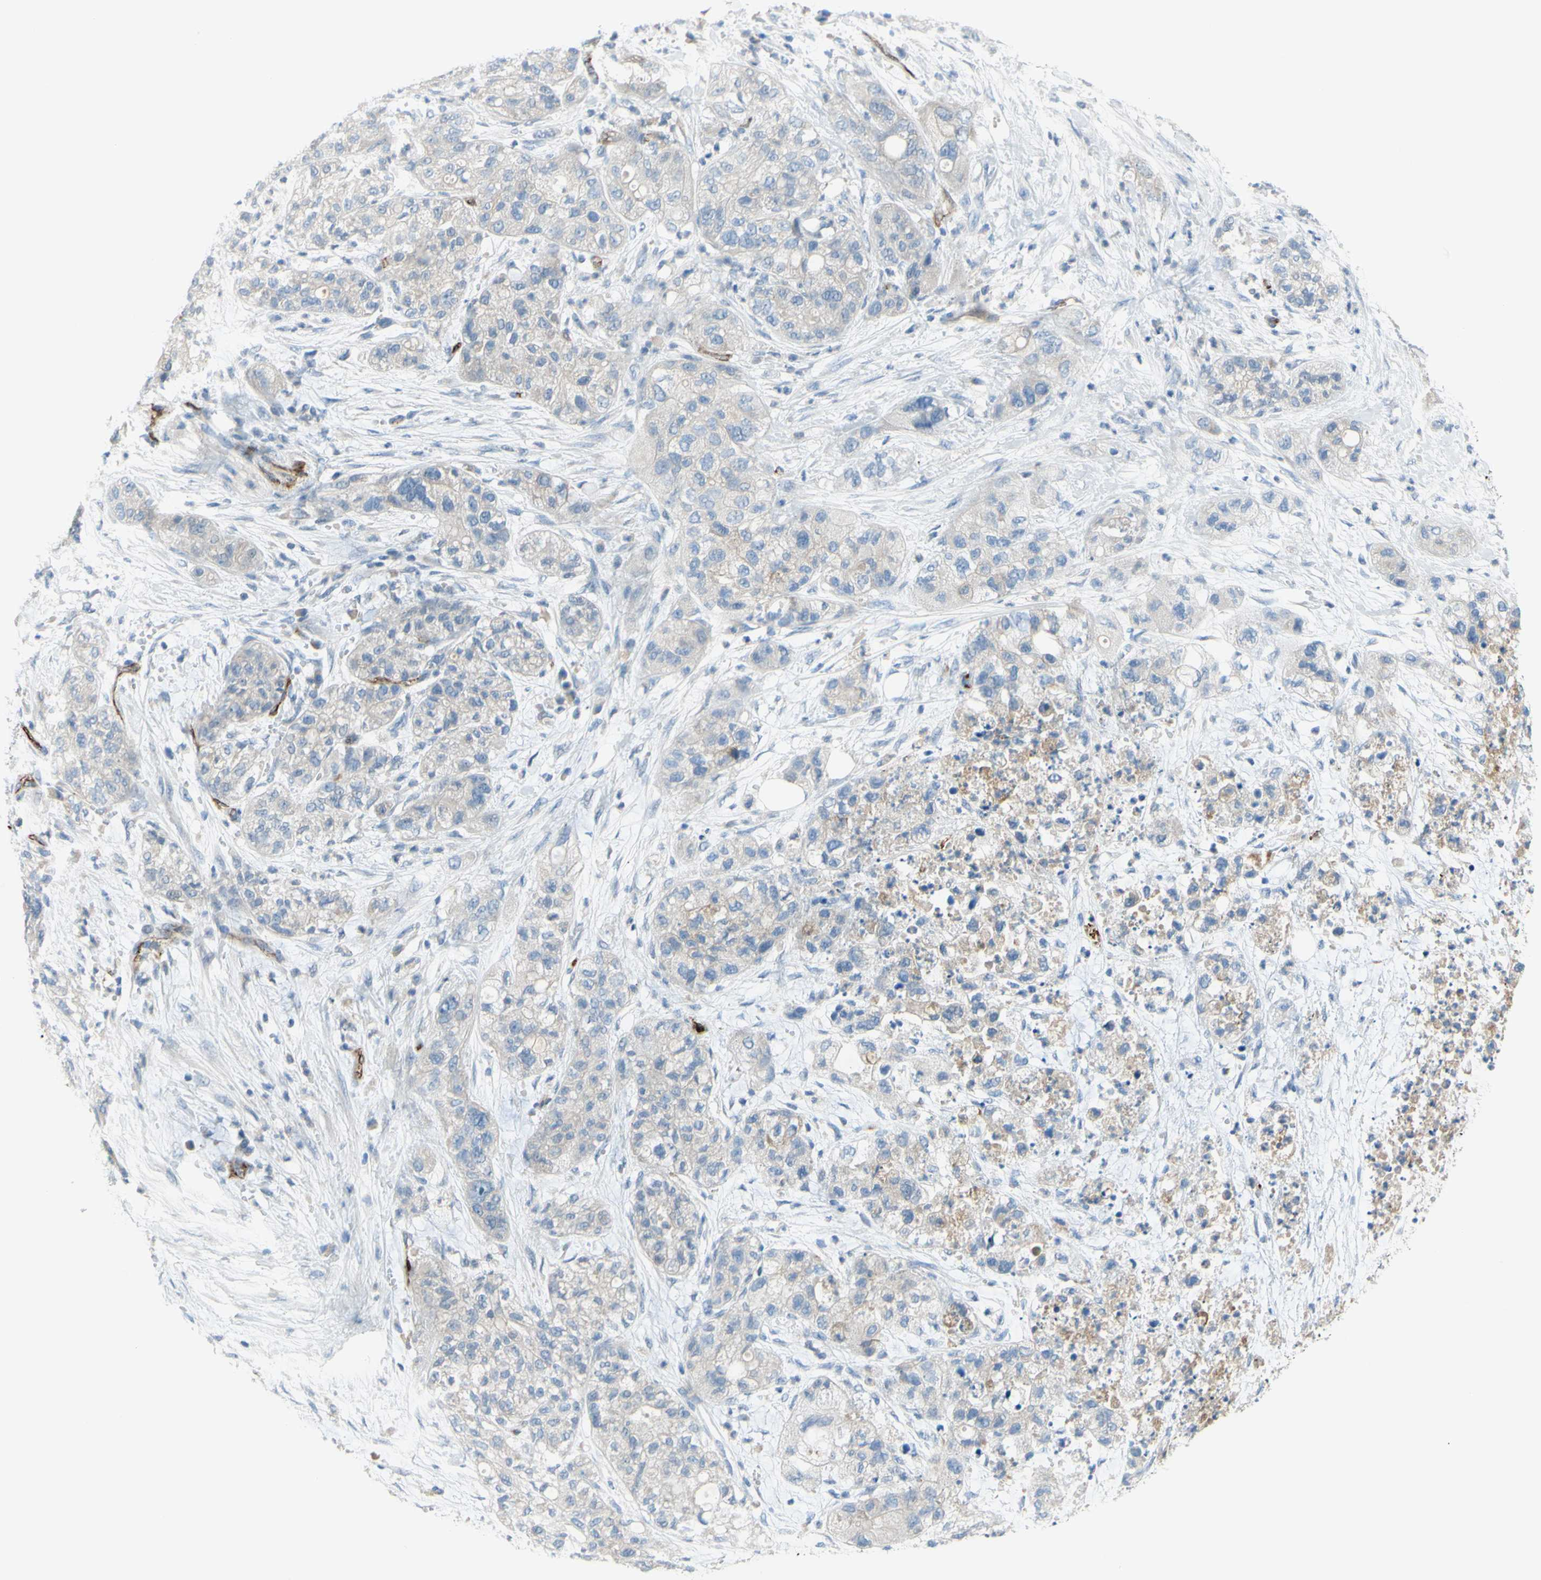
{"staining": {"intensity": "negative", "quantity": "none", "location": "none"}, "tissue": "pancreatic cancer", "cell_type": "Tumor cells", "image_type": "cancer", "snomed": [{"axis": "morphology", "description": "Adenocarcinoma, NOS"}, {"axis": "topography", "description": "Pancreas"}], "caption": "Human adenocarcinoma (pancreatic) stained for a protein using immunohistochemistry (IHC) reveals no staining in tumor cells.", "gene": "PRRG2", "patient": {"sex": "female", "age": 78}}